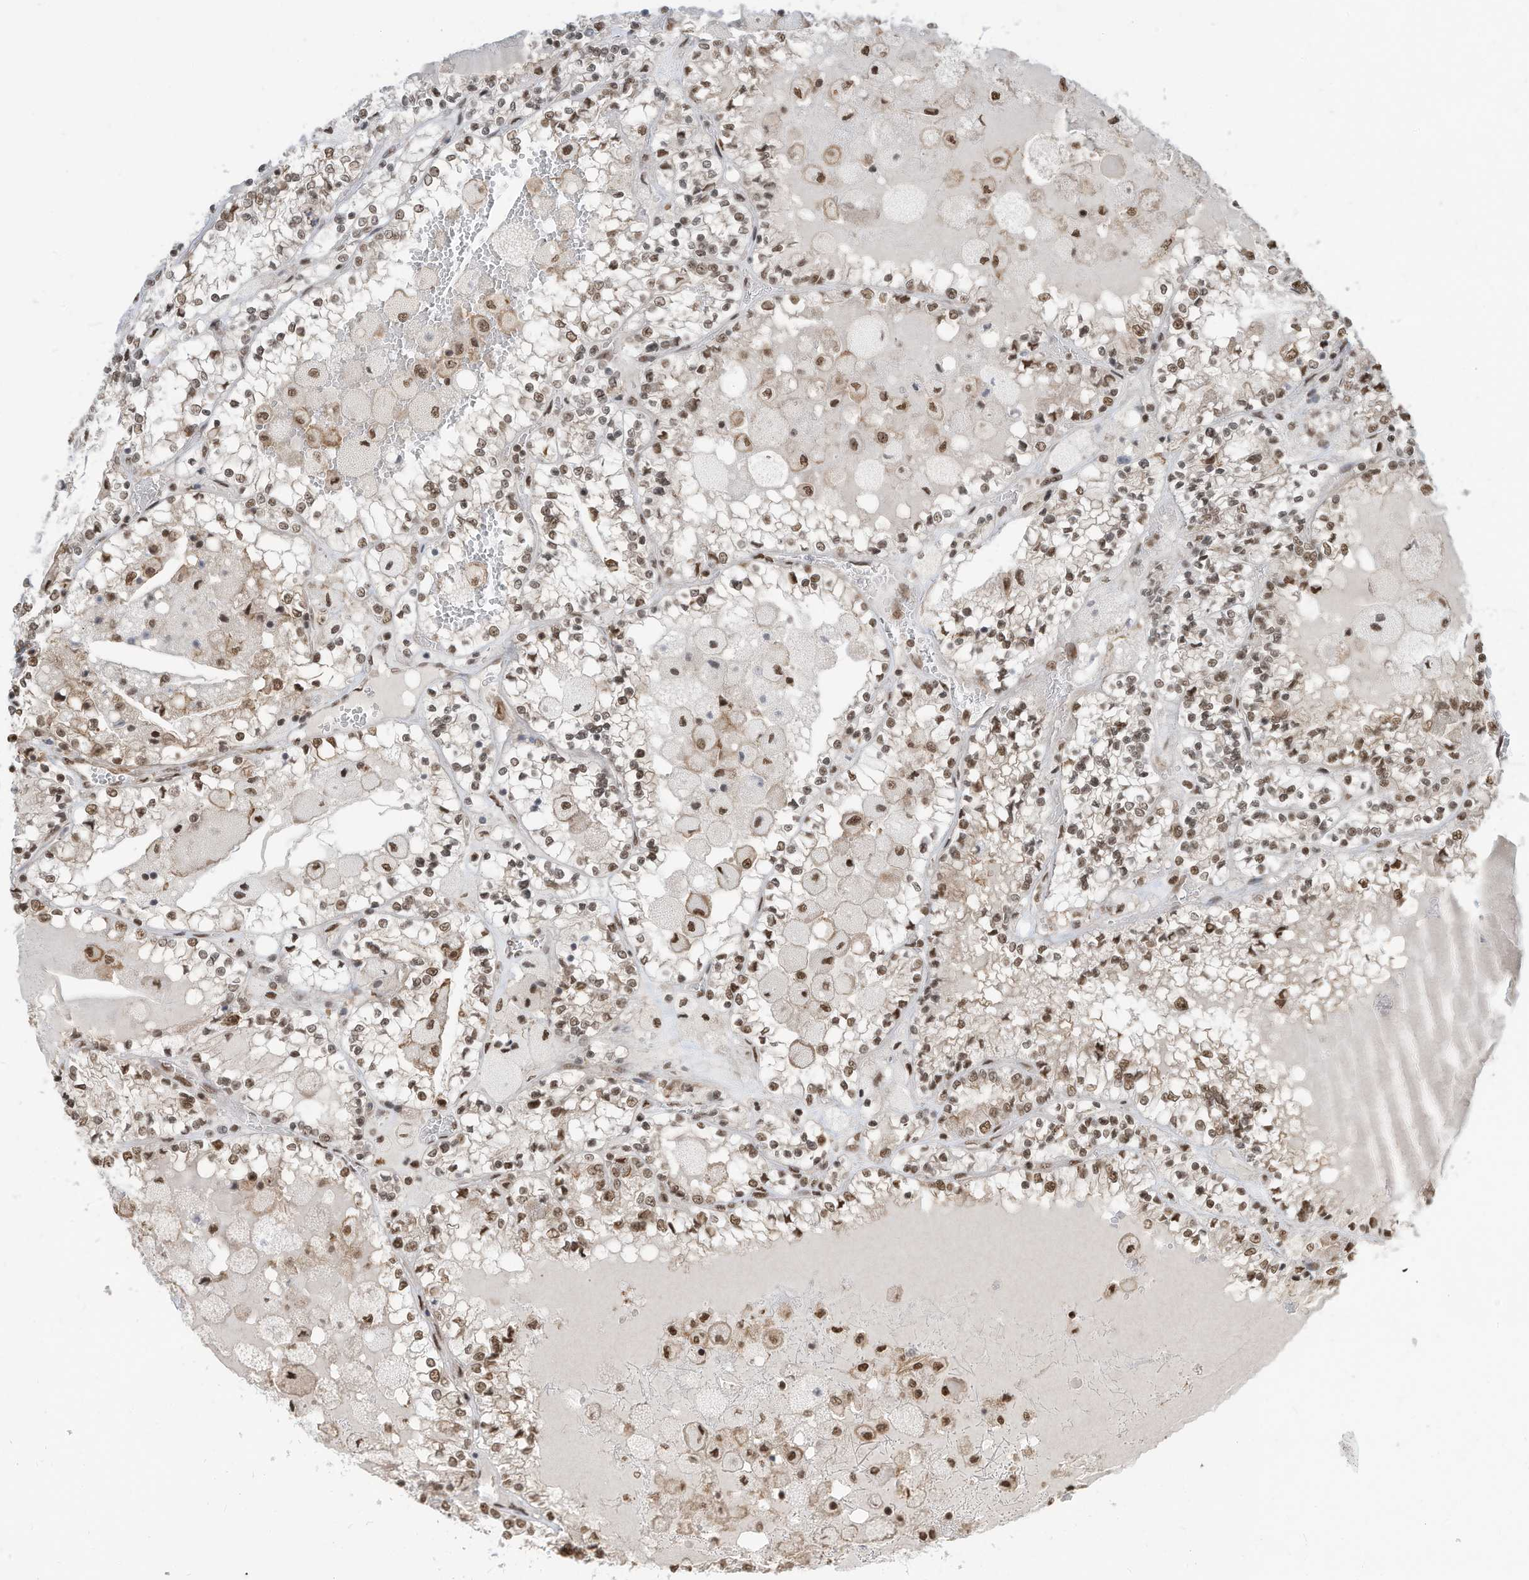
{"staining": {"intensity": "moderate", "quantity": ">75%", "location": "nuclear"}, "tissue": "renal cancer", "cell_type": "Tumor cells", "image_type": "cancer", "snomed": [{"axis": "morphology", "description": "Adenocarcinoma, NOS"}, {"axis": "topography", "description": "Kidney"}], "caption": "IHC histopathology image of neoplastic tissue: renal cancer stained using IHC reveals medium levels of moderate protein expression localized specifically in the nuclear of tumor cells, appearing as a nuclear brown color.", "gene": "ZNF195", "patient": {"sex": "female", "age": 56}}